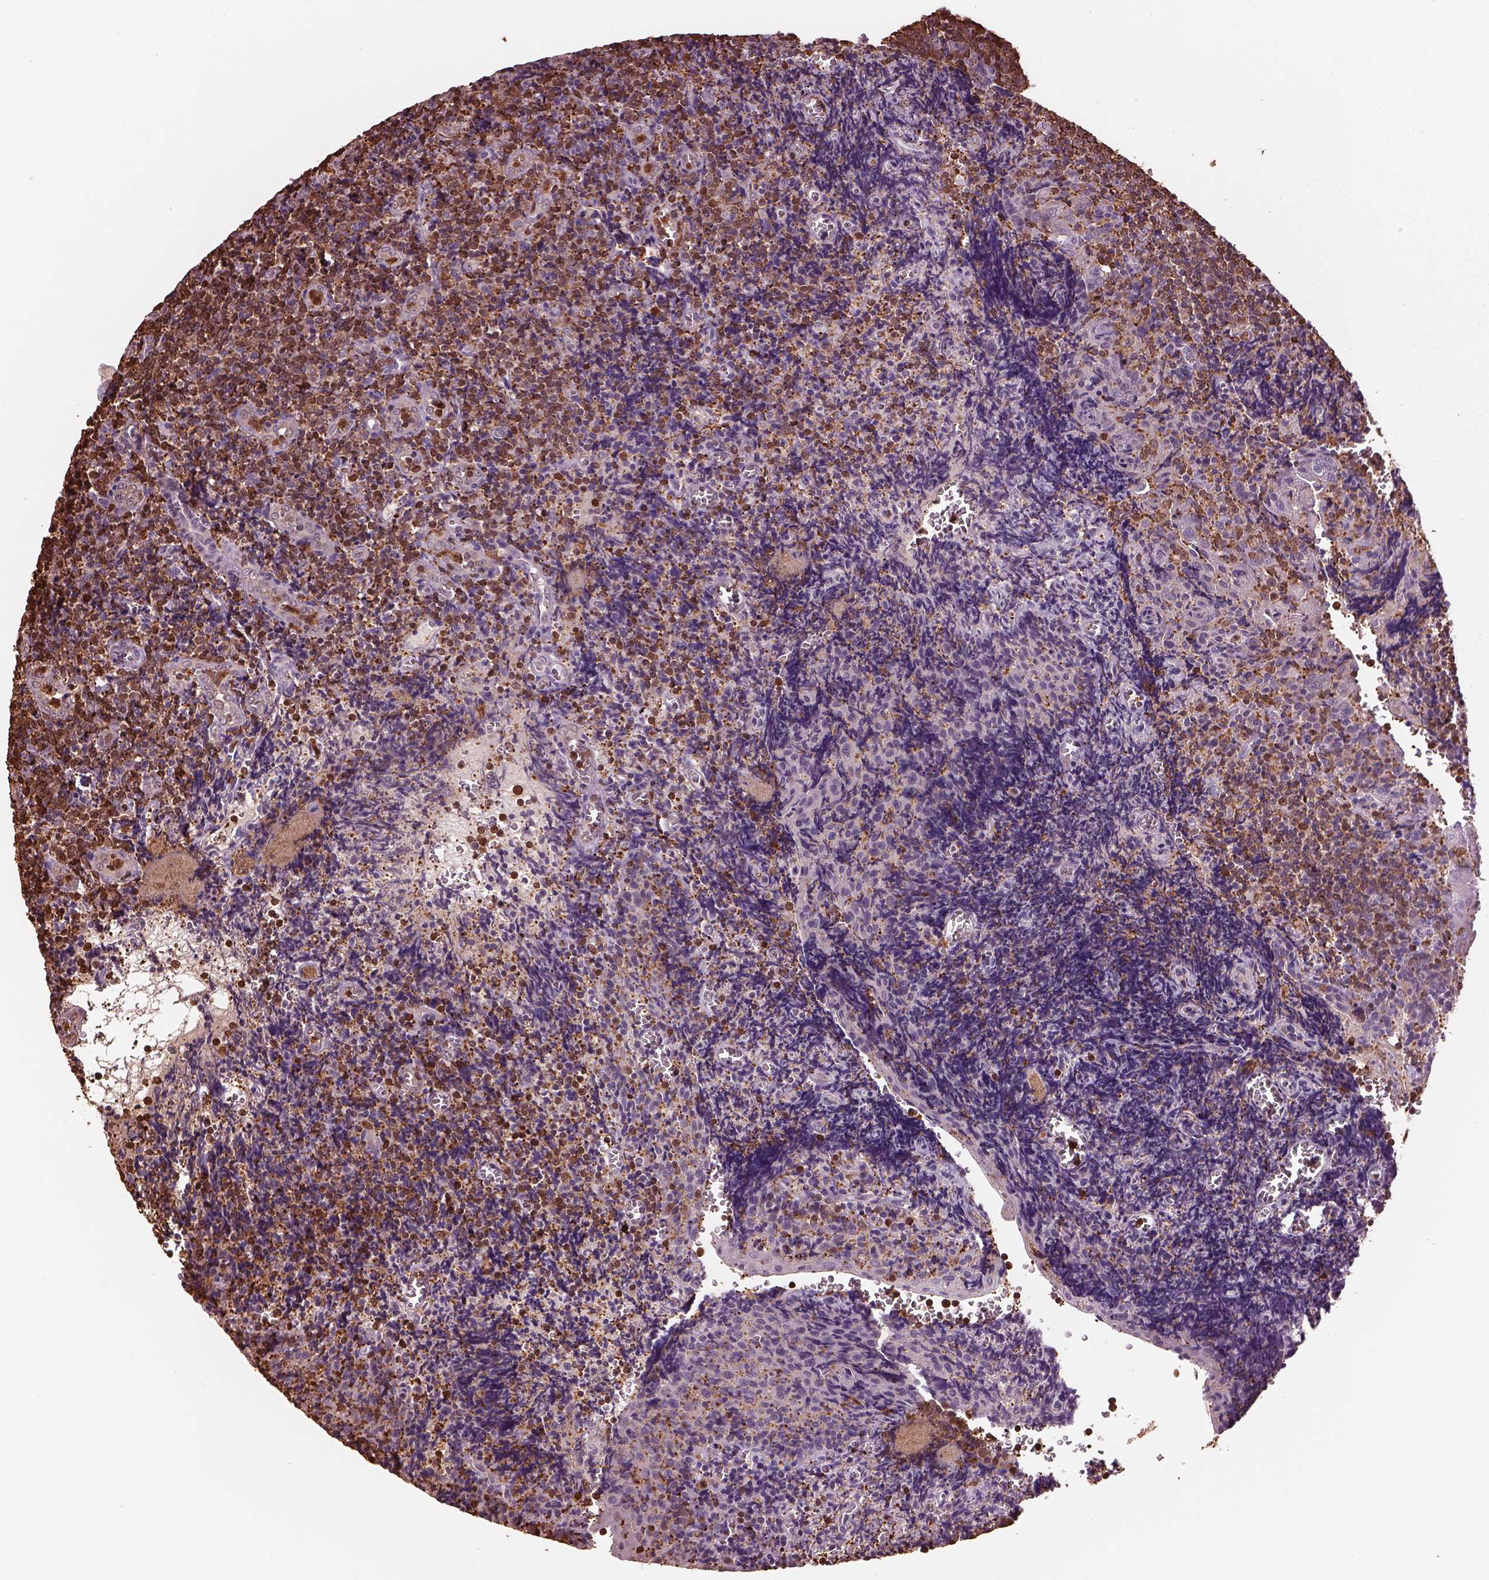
{"staining": {"intensity": "weak", "quantity": ">75%", "location": "cytoplasmic/membranous"}, "tissue": "tonsil", "cell_type": "Germinal center cells", "image_type": "normal", "snomed": [{"axis": "morphology", "description": "Normal tissue, NOS"}, {"axis": "morphology", "description": "Inflammation, NOS"}, {"axis": "topography", "description": "Tonsil"}], "caption": "The immunohistochemical stain shows weak cytoplasmic/membranous expression in germinal center cells of unremarkable tonsil.", "gene": "IL31RA", "patient": {"sex": "female", "age": 31}}